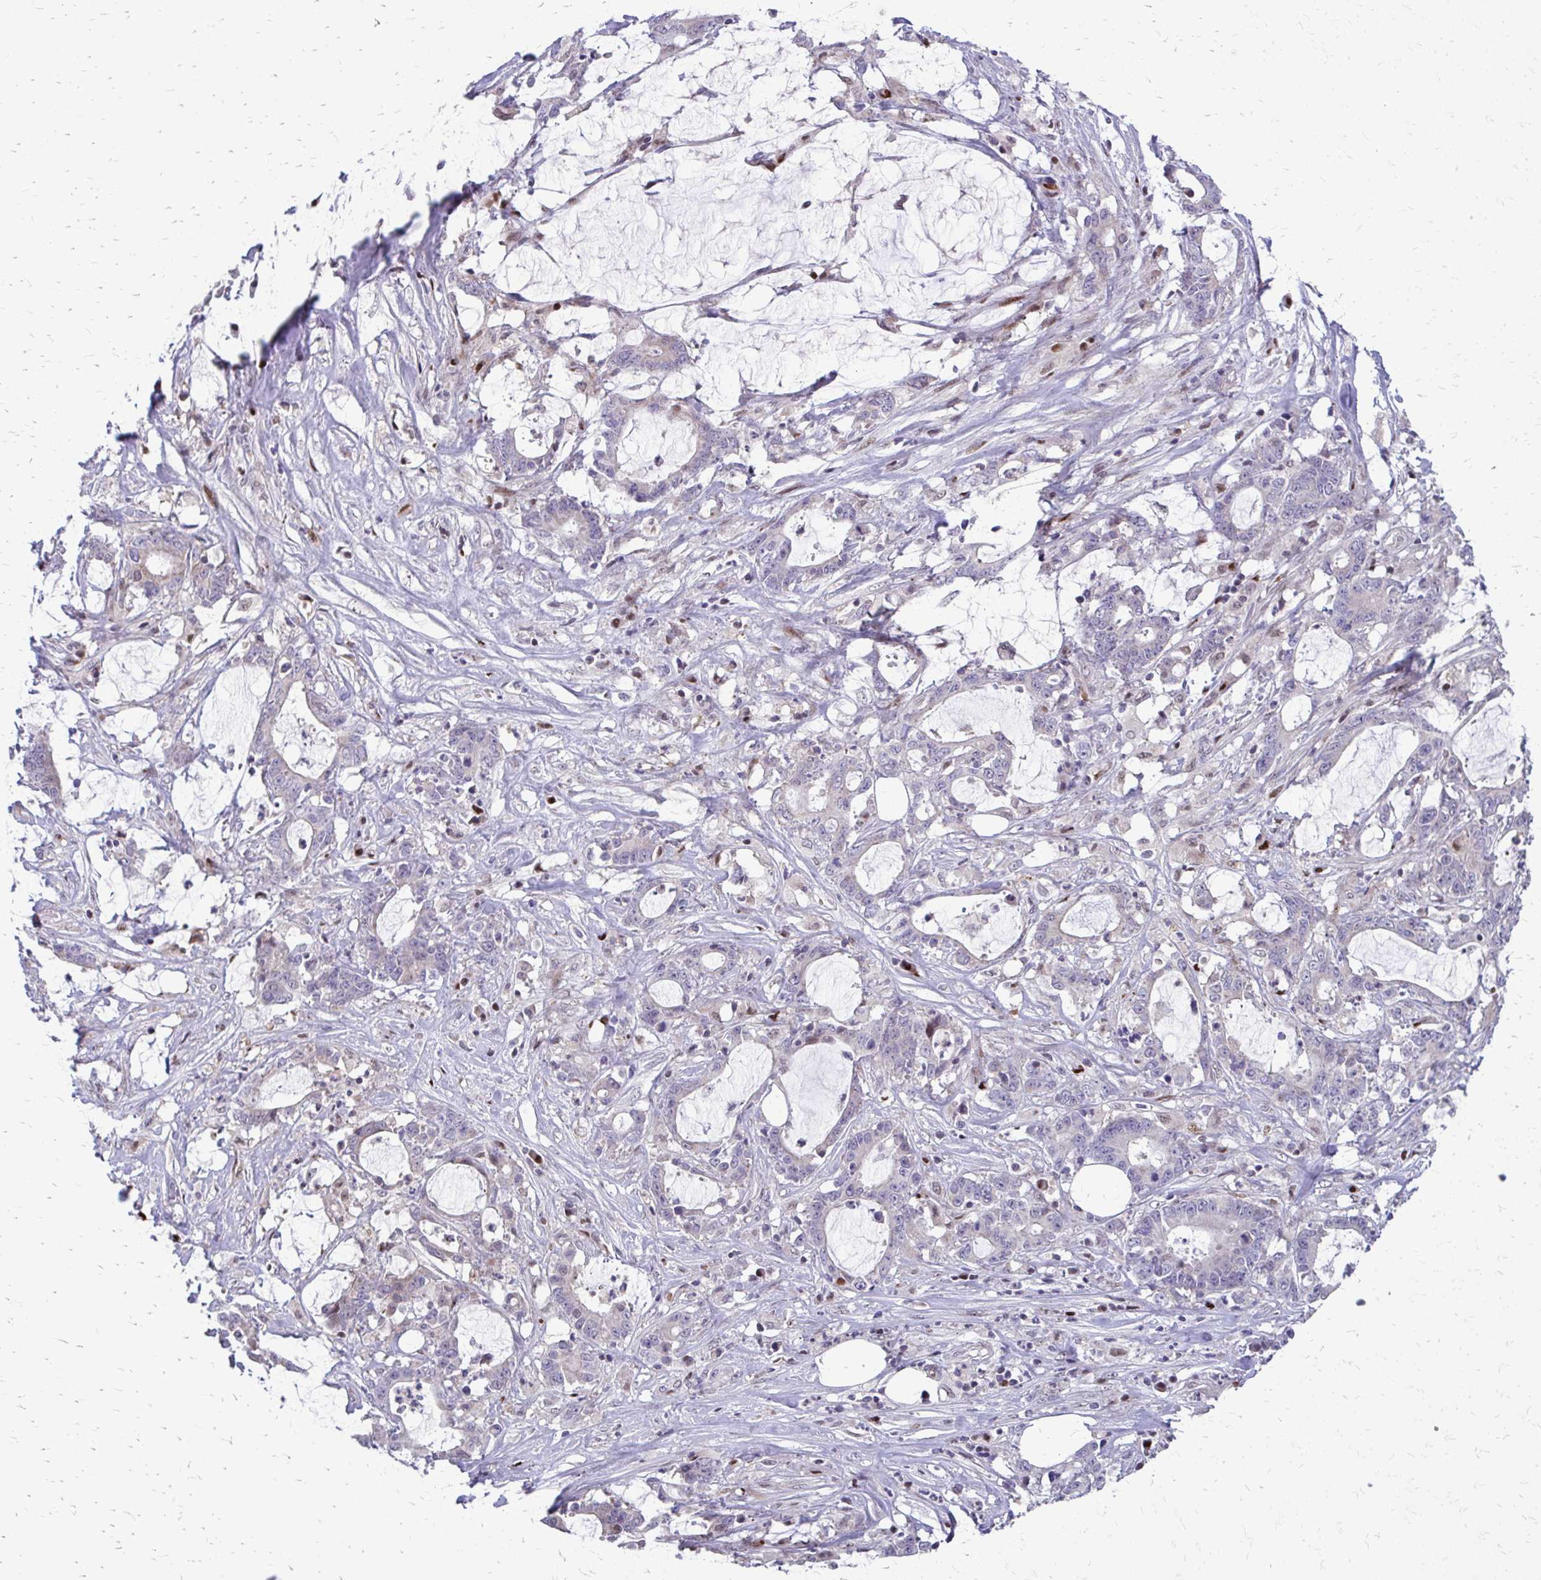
{"staining": {"intensity": "negative", "quantity": "none", "location": "none"}, "tissue": "stomach cancer", "cell_type": "Tumor cells", "image_type": "cancer", "snomed": [{"axis": "morphology", "description": "Adenocarcinoma, NOS"}, {"axis": "topography", "description": "Stomach, upper"}], "caption": "This is an immunohistochemistry (IHC) micrograph of human stomach cancer. There is no staining in tumor cells.", "gene": "PPDPFL", "patient": {"sex": "male", "age": 68}}